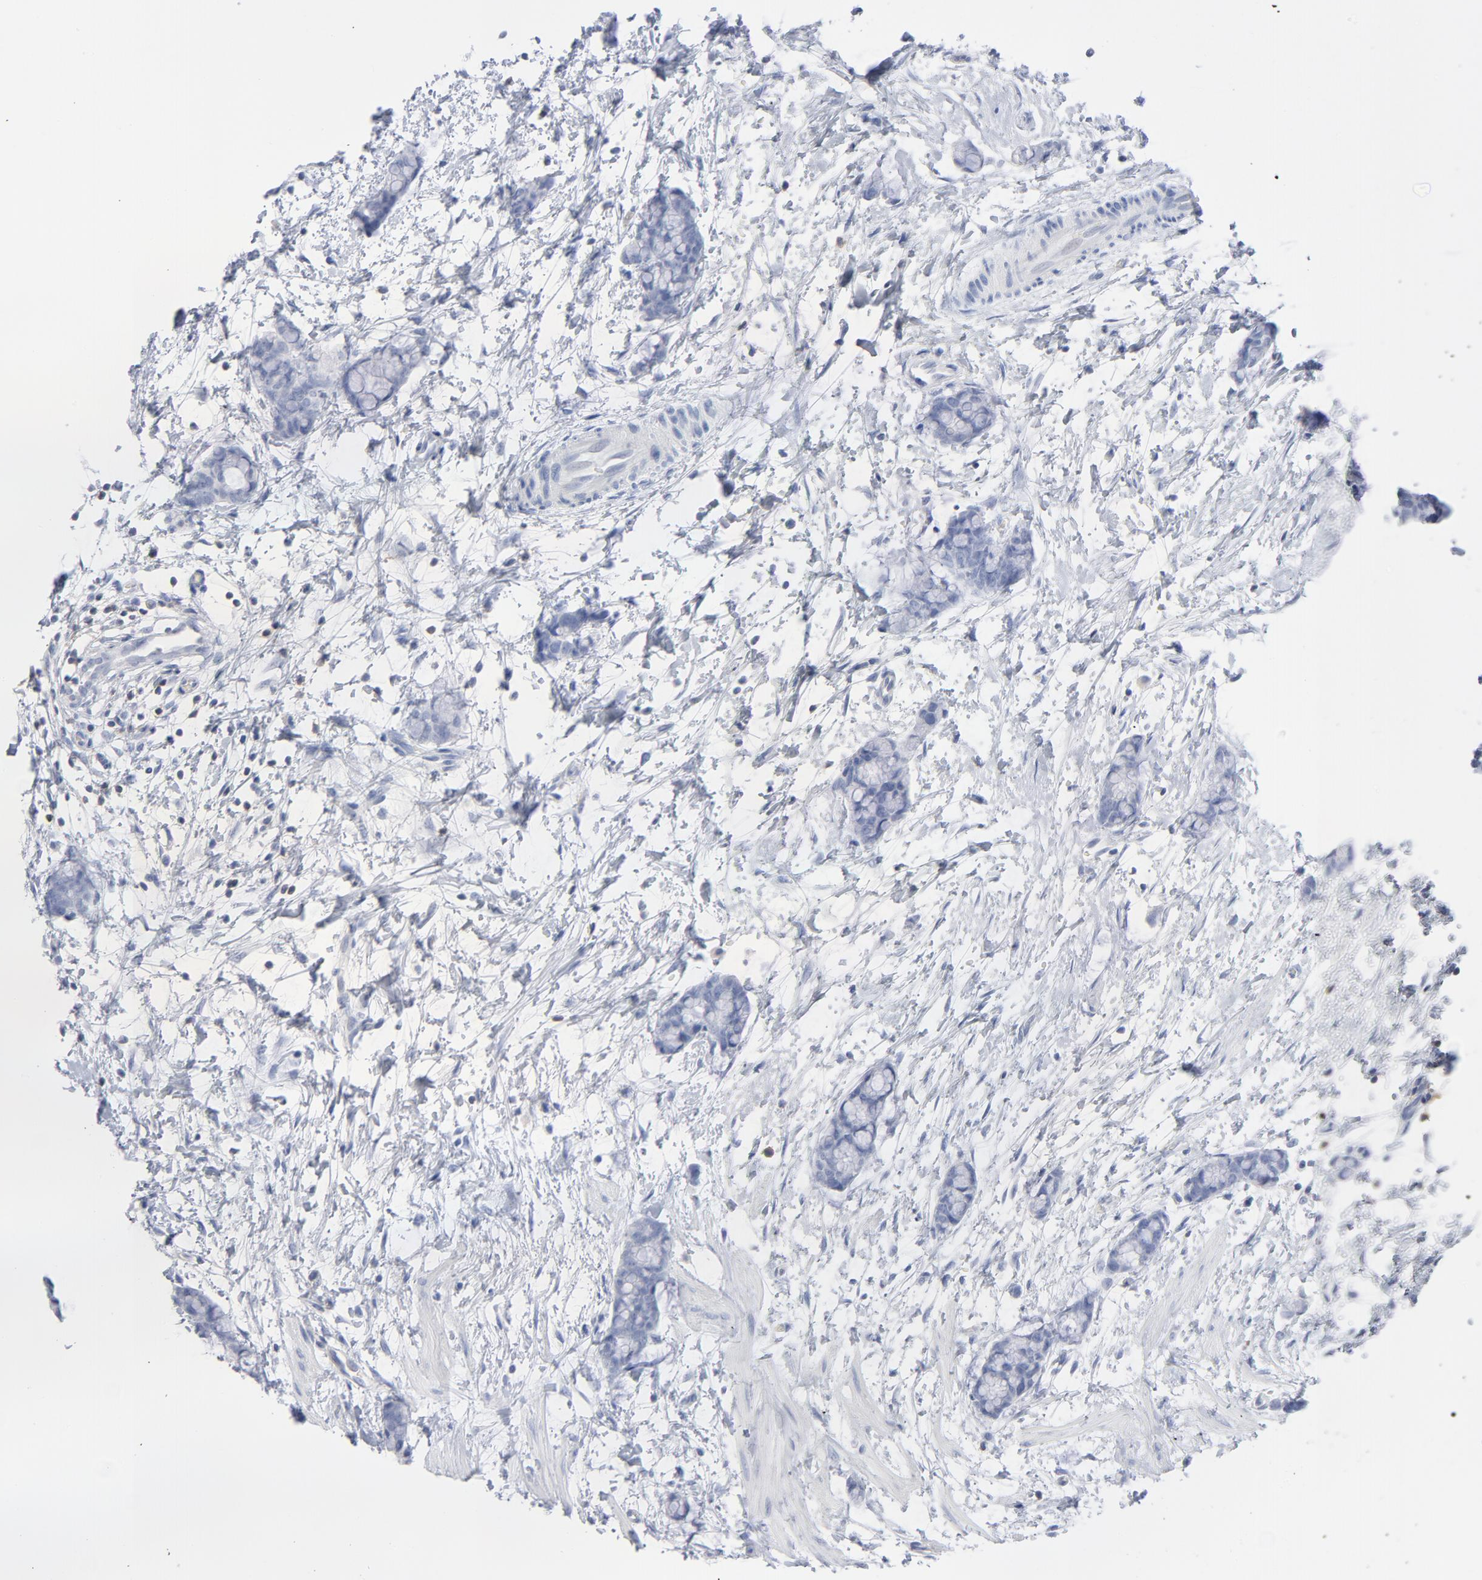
{"staining": {"intensity": "negative", "quantity": "none", "location": "none"}, "tissue": "colorectal cancer", "cell_type": "Tumor cells", "image_type": "cancer", "snomed": [{"axis": "morphology", "description": "Adenocarcinoma, NOS"}, {"axis": "topography", "description": "Colon"}], "caption": "Colorectal cancer (adenocarcinoma) was stained to show a protein in brown. There is no significant positivity in tumor cells. (DAB immunohistochemistry visualized using brightfield microscopy, high magnification).", "gene": "P2RY8", "patient": {"sex": "male", "age": 14}}